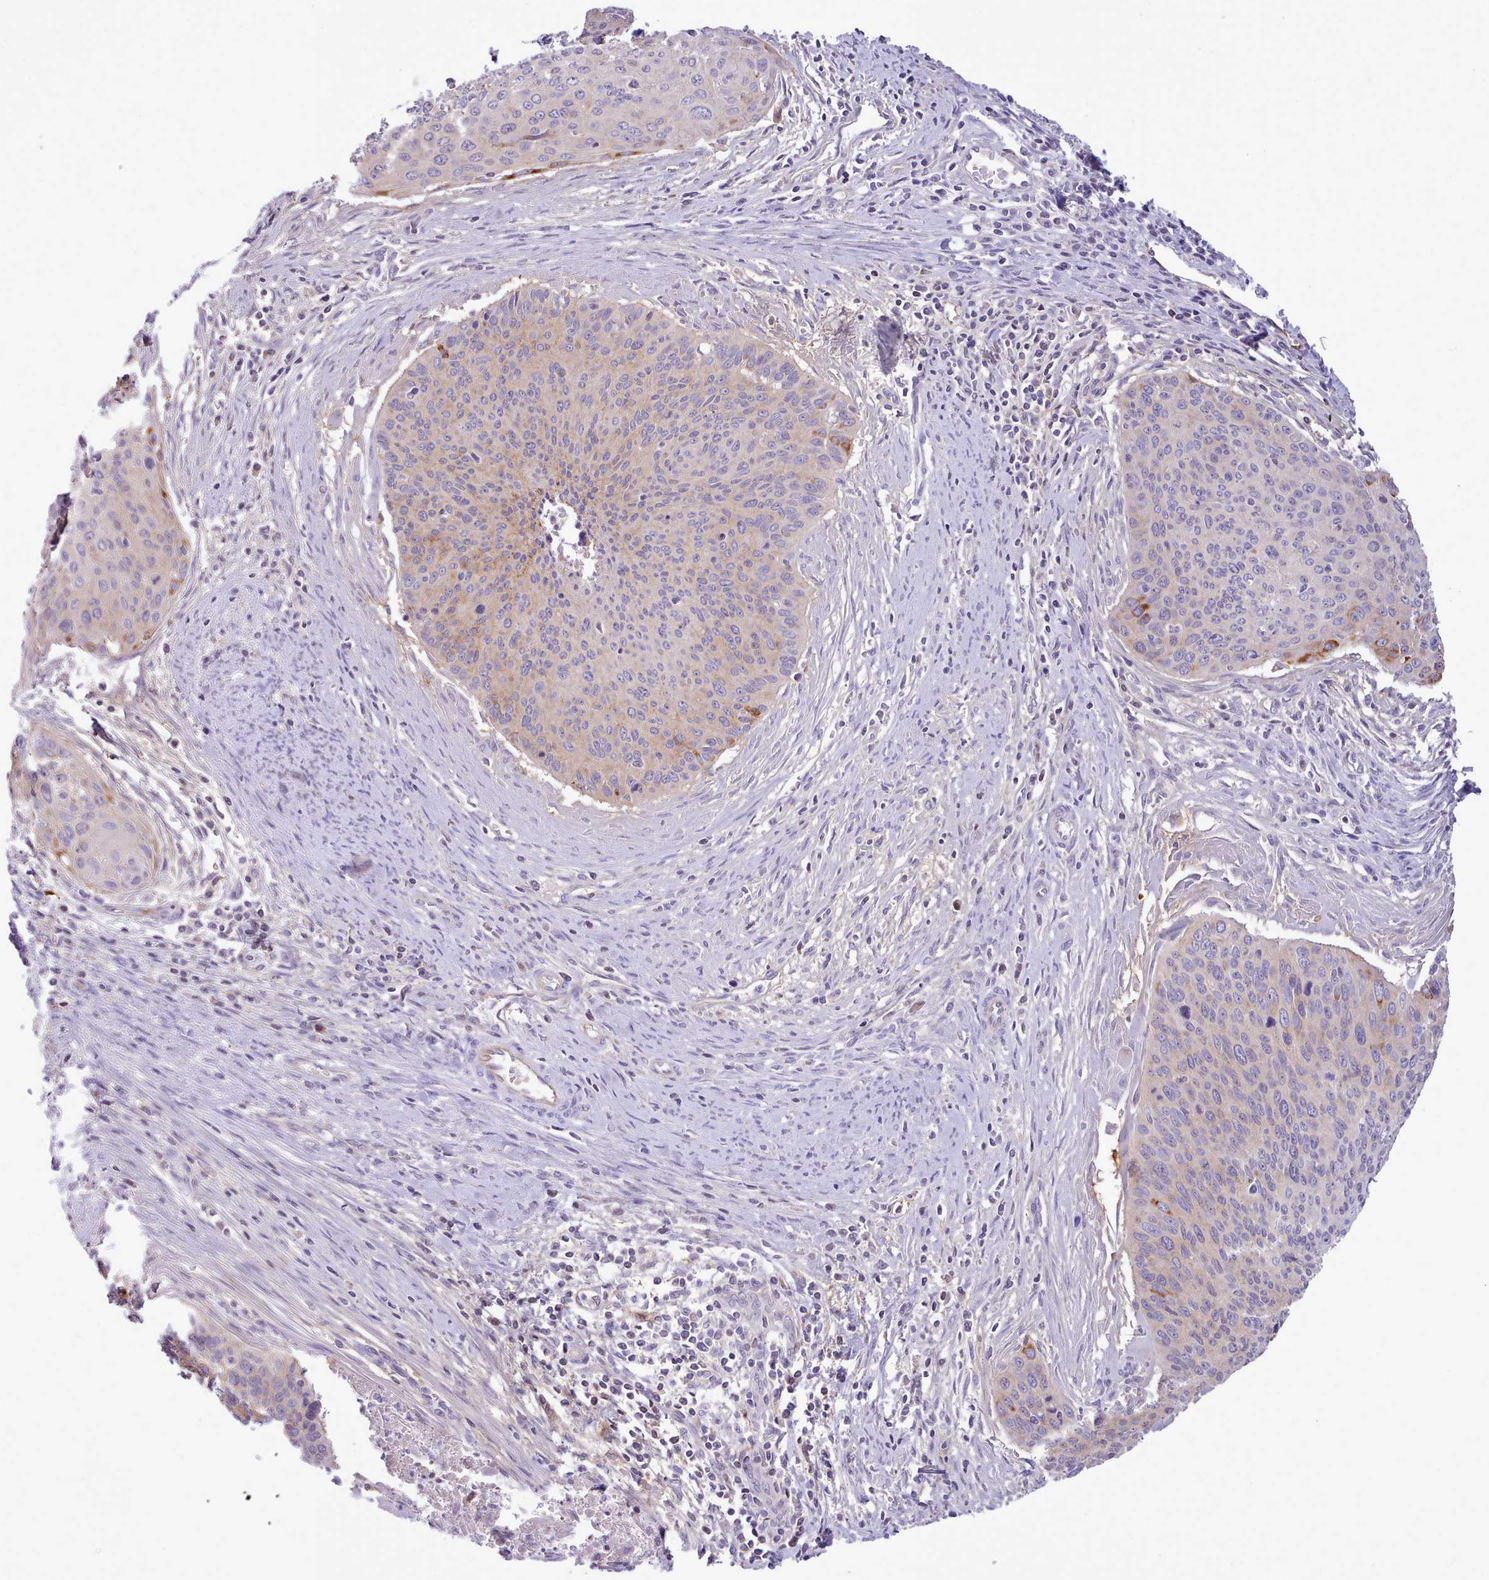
{"staining": {"intensity": "moderate", "quantity": "<25%", "location": "cytoplasmic/membranous"}, "tissue": "cervical cancer", "cell_type": "Tumor cells", "image_type": "cancer", "snomed": [{"axis": "morphology", "description": "Squamous cell carcinoma, NOS"}, {"axis": "topography", "description": "Cervix"}], "caption": "Immunohistochemistry (IHC) of human cervical cancer (squamous cell carcinoma) displays low levels of moderate cytoplasmic/membranous positivity in approximately <25% of tumor cells. (brown staining indicates protein expression, while blue staining denotes nuclei).", "gene": "CYP2A13", "patient": {"sex": "female", "age": 55}}